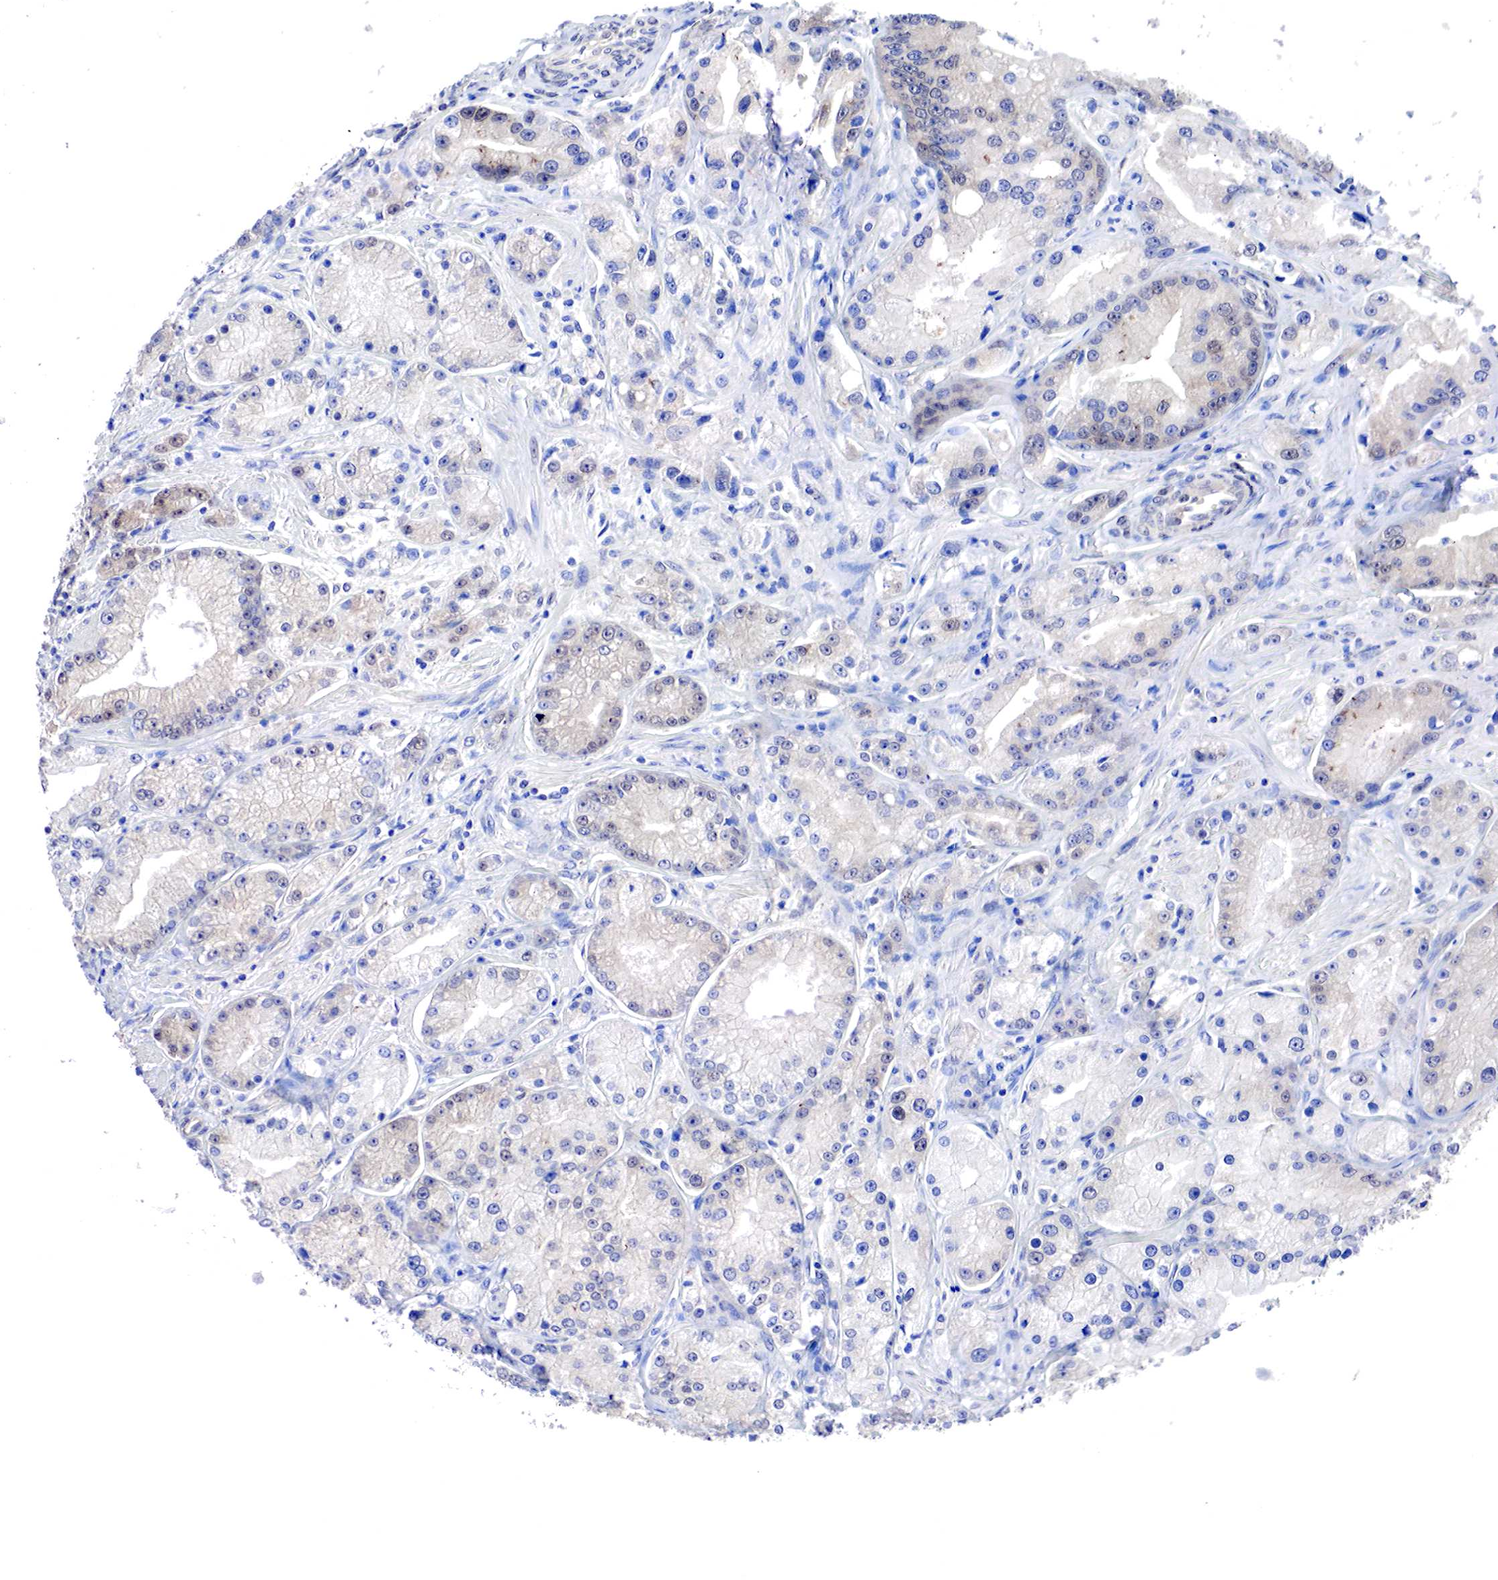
{"staining": {"intensity": "weak", "quantity": "25%-75%", "location": "cytoplasmic/membranous,nuclear"}, "tissue": "prostate cancer", "cell_type": "Tumor cells", "image_type": "cancer", "snomed": [{"axis": "morphology", "description": "Adenocarcinoma, Medium grade"}, {"axis": "topography", "description": "Prostate"}], "caption": "DAB (3,3'-diaminobenzidine) immunohistochemical staining of human prostate cancer (medium-grade adenocarcinoma) demonstrates weak cytoplasmic/membranous and nuclear protein positivity in about 25%-75% of tumor cells.", "gene": "PABIR2", "patient": {"sex": "male", "age": 72}}